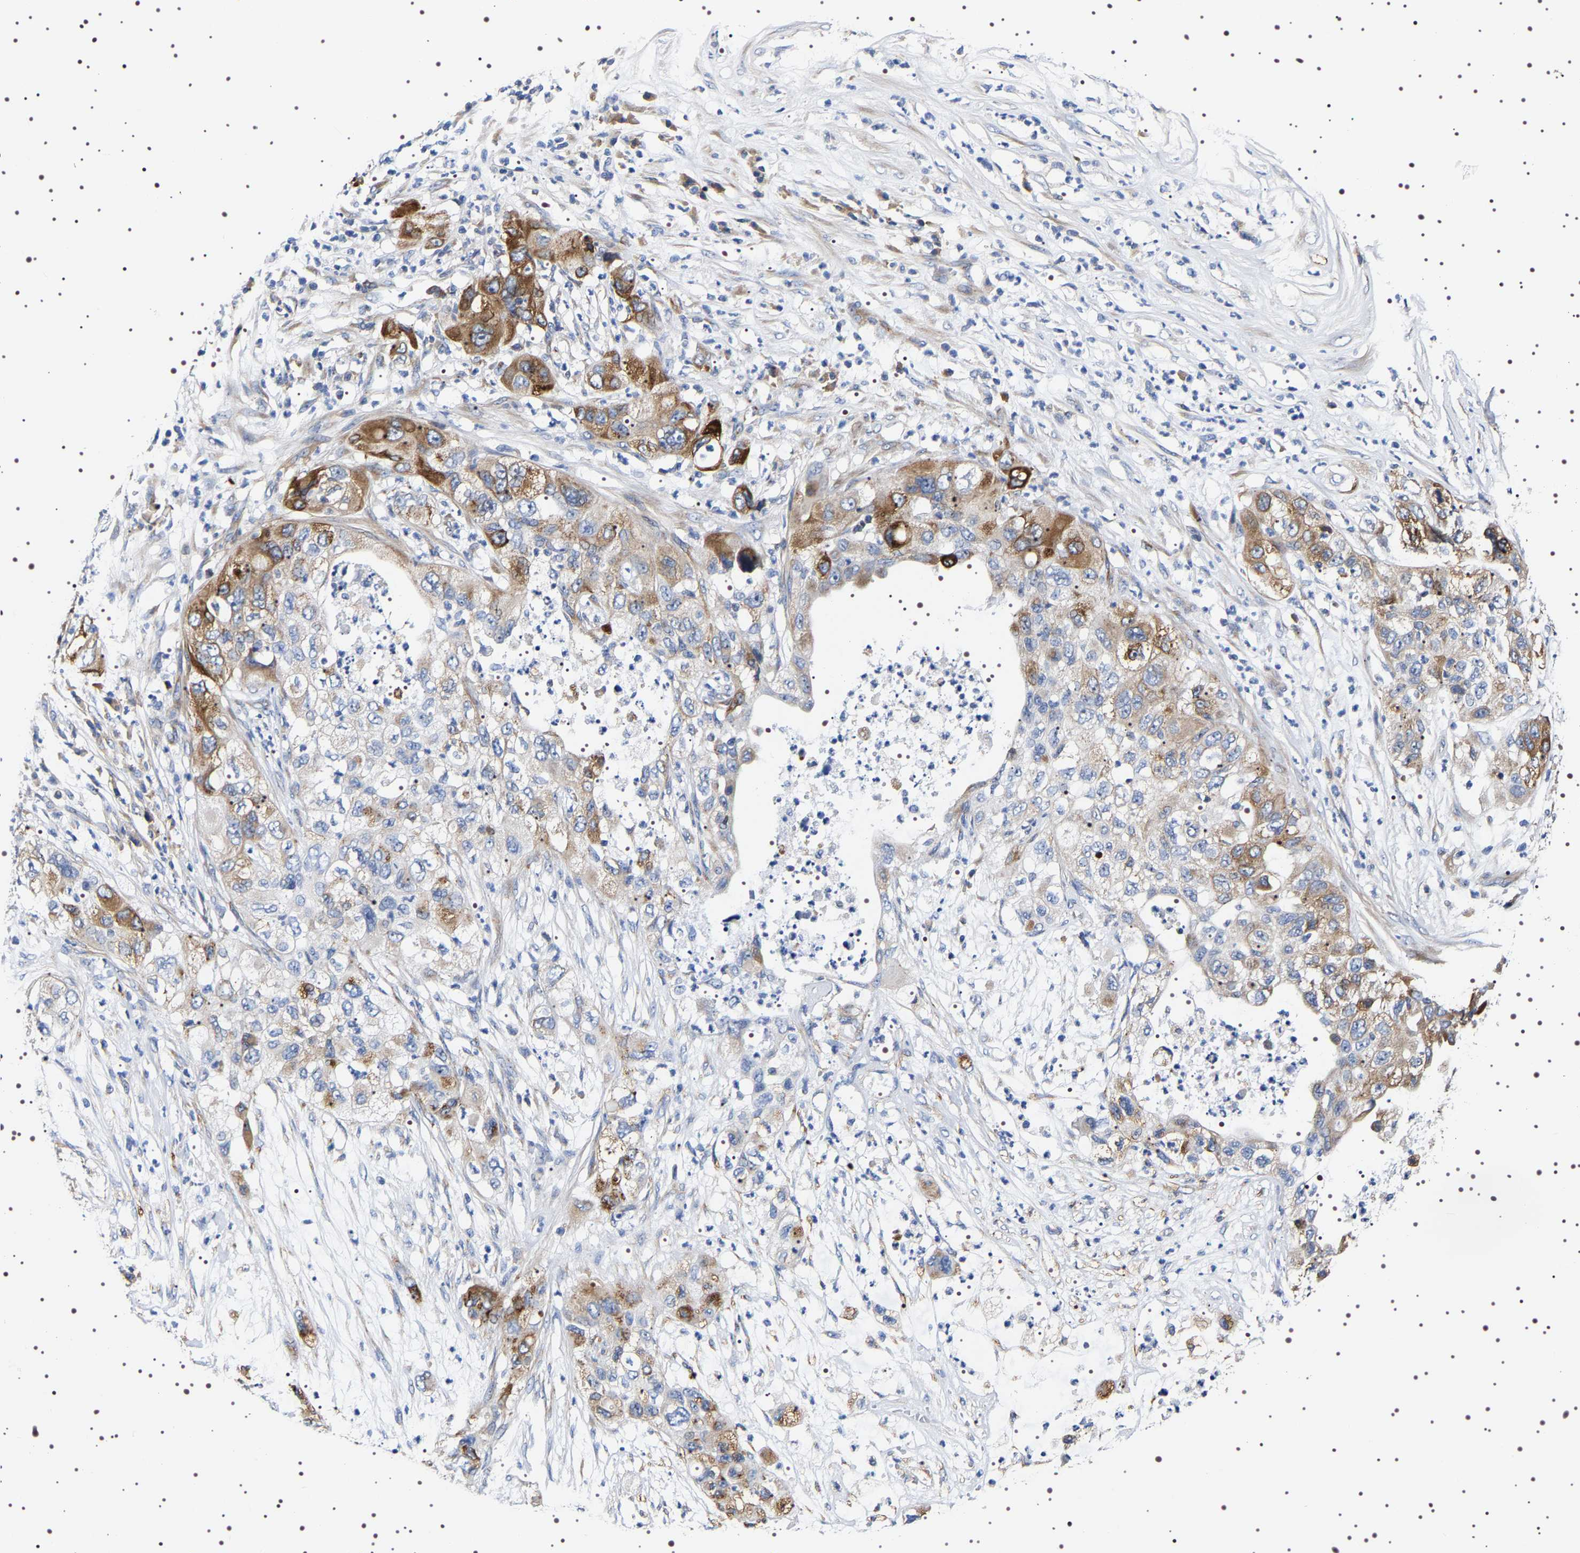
{"staining": {"intensity": "moderate", "quantity": "25%-75%", "location": "cytoplasmic/membranous"}, "tissue": "pancreatic cancer", "cell_type": "Tumor cells", "image_type": "cancer", "snomed": [{"axis": "morphology", "description": "Adenocarcinoma, NOS"}, {"axis": "topography", "description": "Pancreas"}], "caption": "High-power microscopy captured an immunohistochemistry (IHC) image of adenocarcinoma (pancreatic), revealing moderate cytoplasmic/membranous expression in approximately 25%-75% of tumor cells.", "gene": "SQLE", "patient": {"sex": "female", "age": 78}}